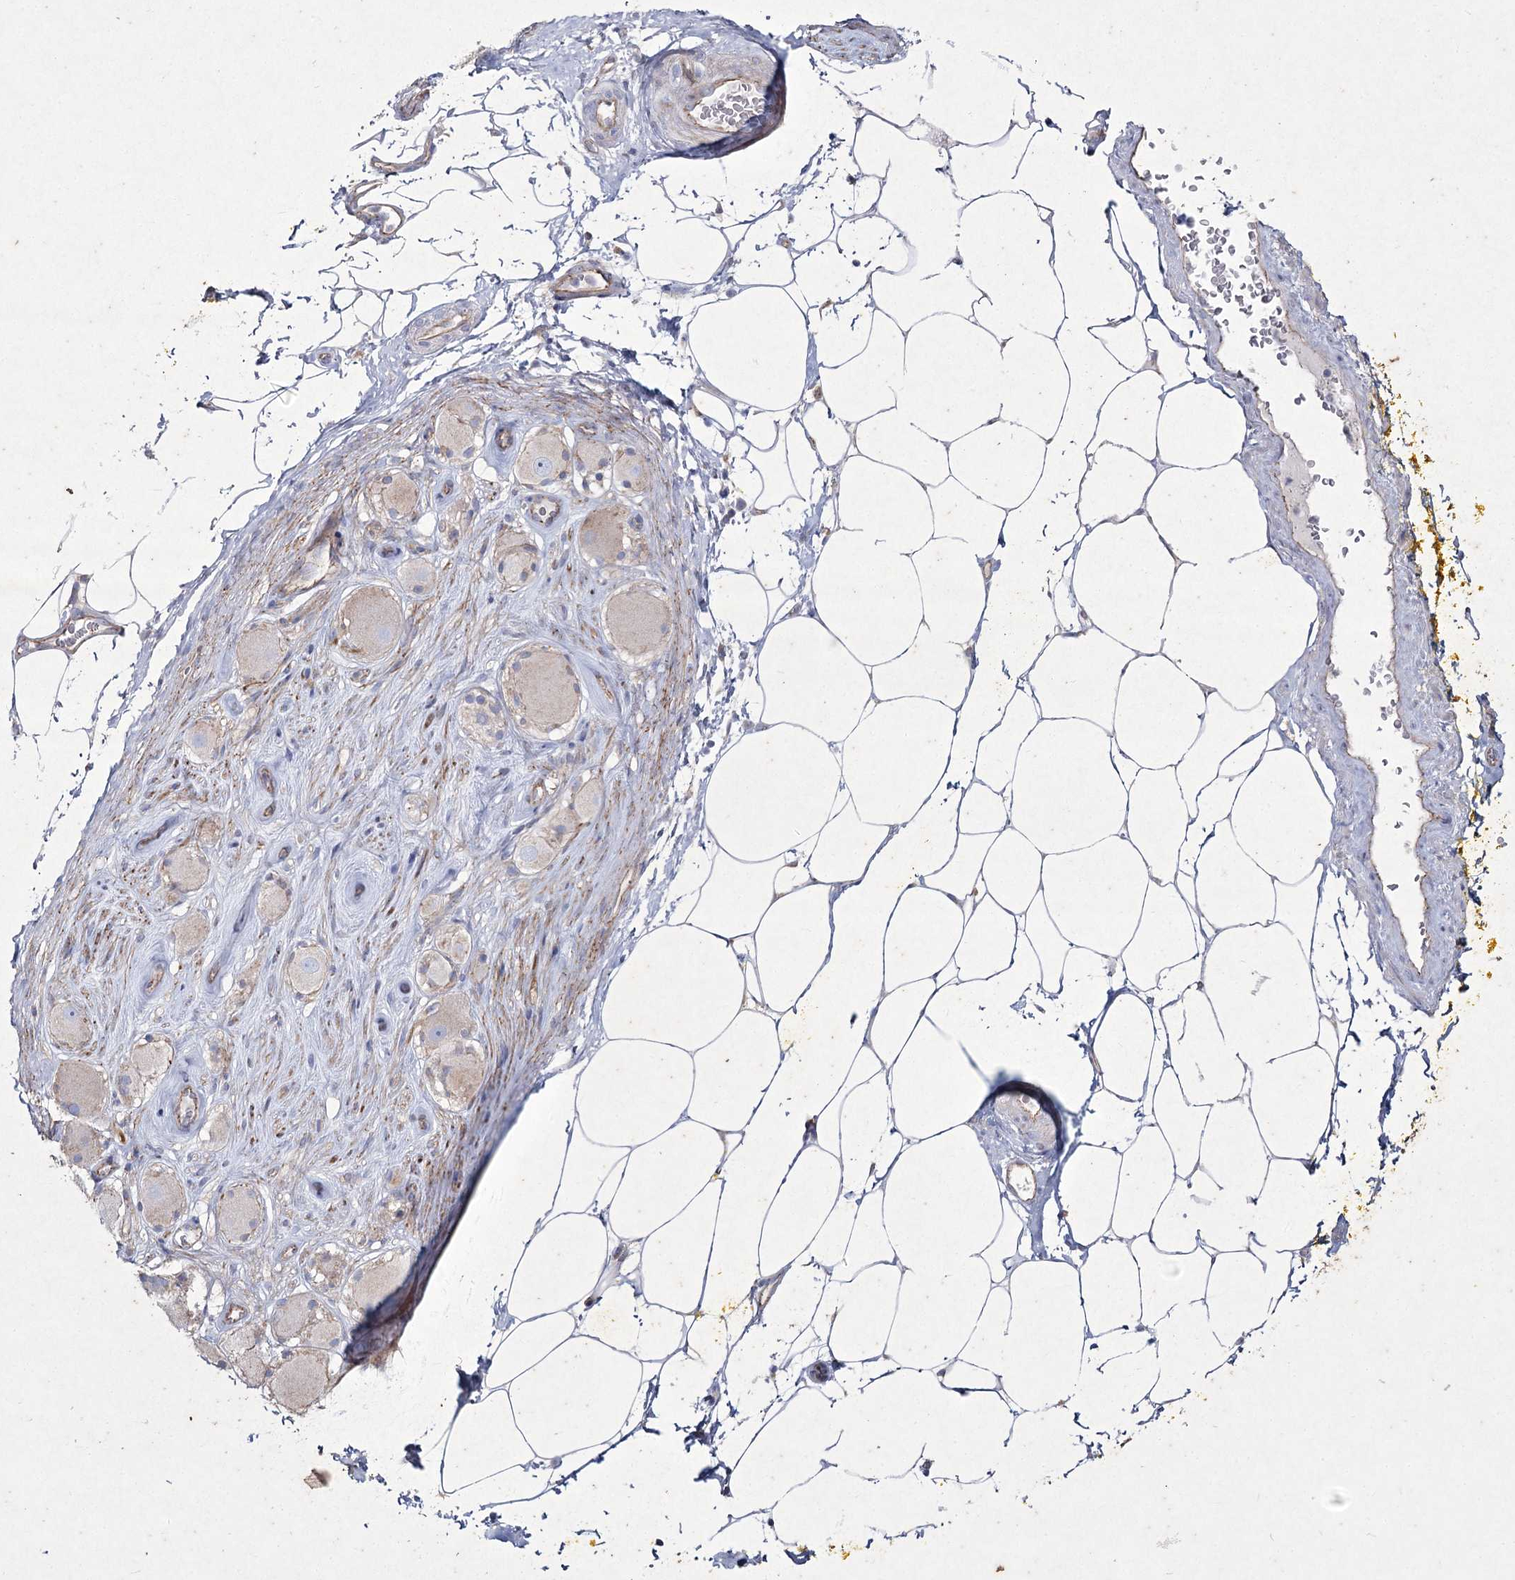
{"staining": {"intensity": "weak", "quantity": ">75%", "location": "cytoplasmic/membranous"}, "tissue": "adipose tissue", "cell_type": "Adipocytes", "image_type": "normal", "snomed": [{"axis": "morphology", "description": "Normal tissue, NOS"}, {"axis": "morphology", "description": "Adenocarcinoma, Low grade"}, {"axis": "topography", "description": "Prostate"}, {"axis": "topography", "description": "Peripheral nerve tissue"}], "caption": "The histopathology image displays immunohistochemical staining of benign adipose tissue. There is weak cytoplasmic/membranous expression is present in approximately >75% of adipocytes.", "gene": "LDLRAD3", "patient": {"sex": "male", "age": 63}}